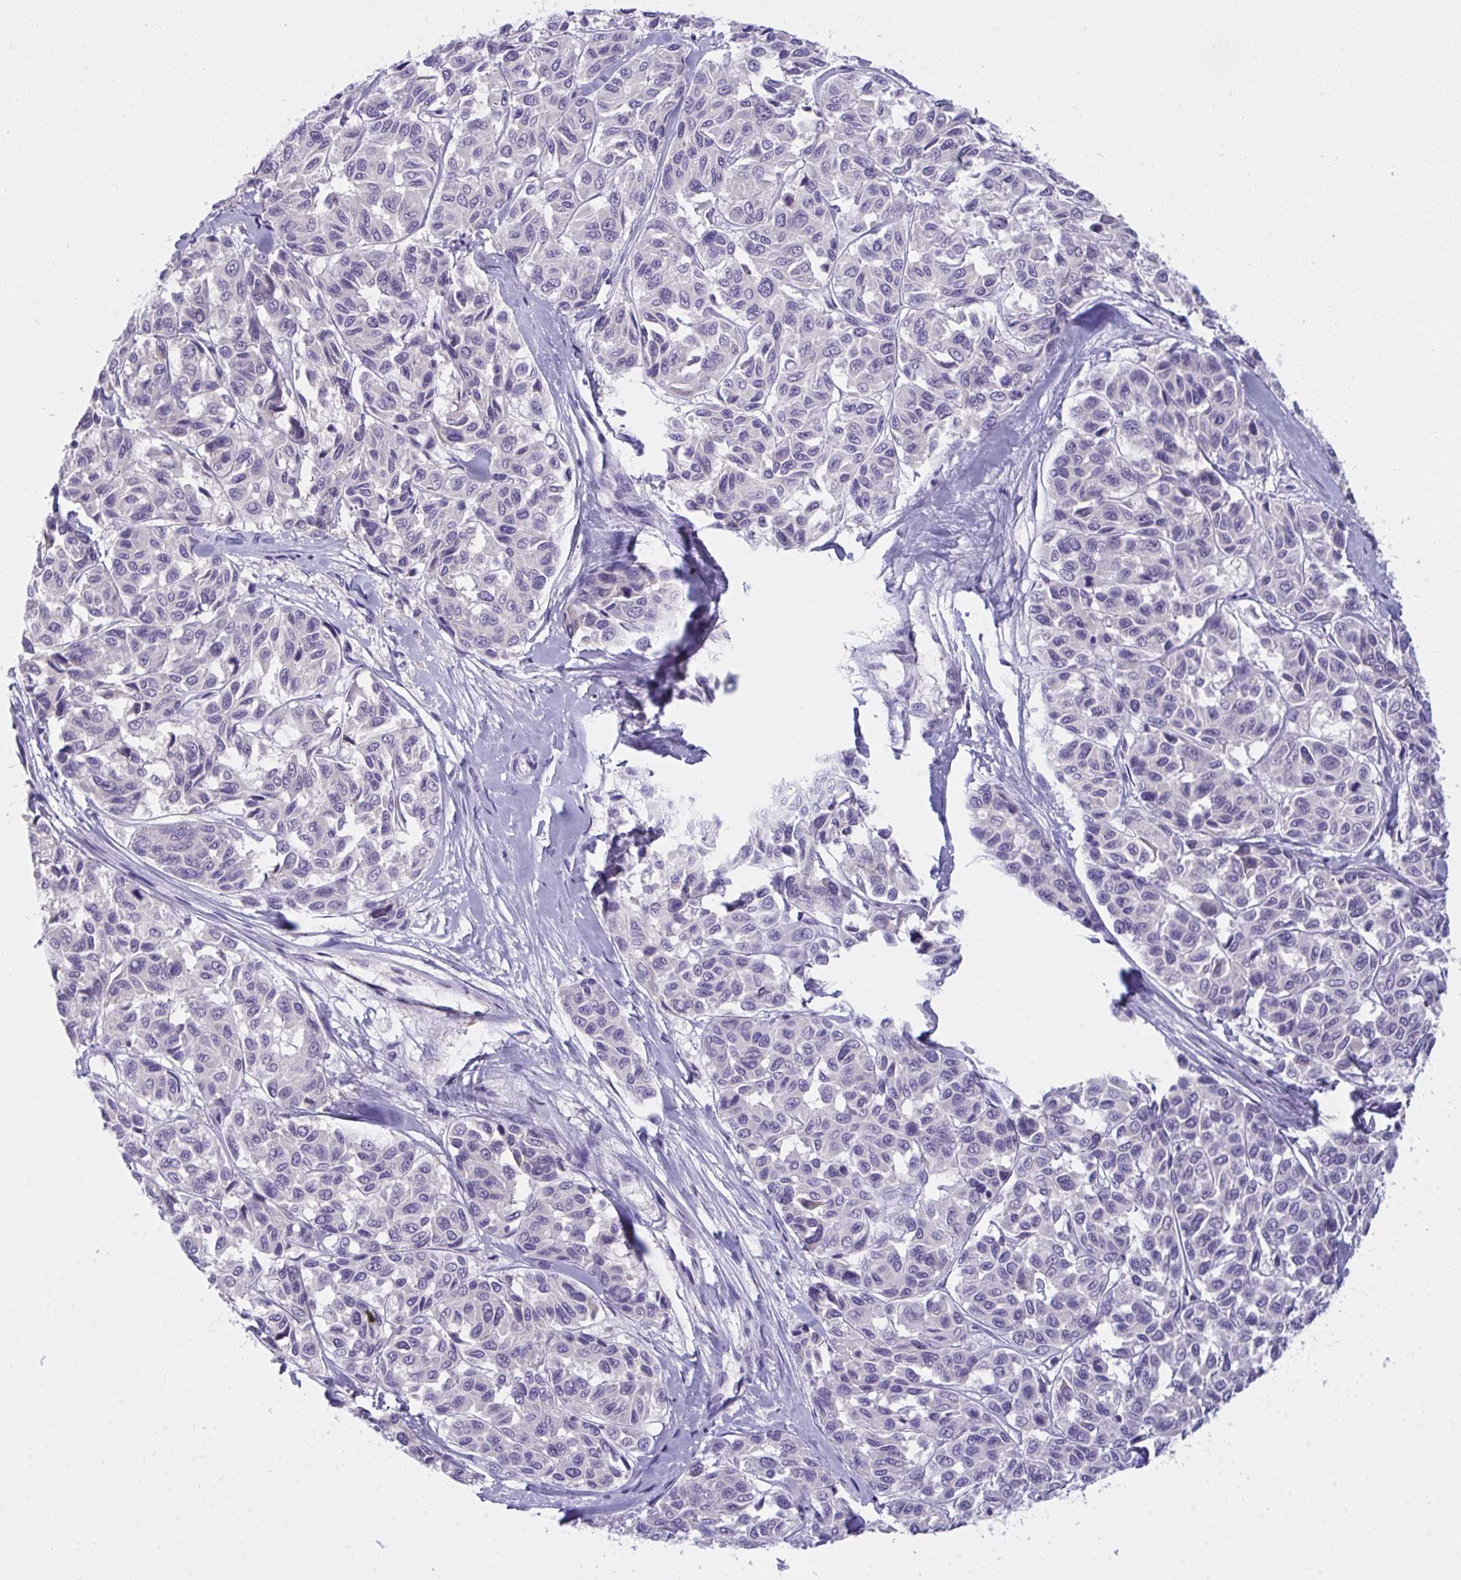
{"staining": {"intensity": "negative", "quantity": "none", "location": "none"}, "tissue": "melanoma", "cell_type": "Tumor cells", "image_type": "cancer", "snomed": [{"axis": "morphology", "description": "Malignant melanoma, NOS"}, {"axis": "topography", "description": "Skin"}], "caption": "Immunohistochemistry photomicrograph of melanoma stained for a protein (brown), which exhibits no expression in tumor cells. (Stains: DAB IHC with hematoxylin counter stain, Microscopy: brightfield microscopy at high magnification).", "gene": "SEMA6B", "patient": {"sex": "female", "age": 66}}